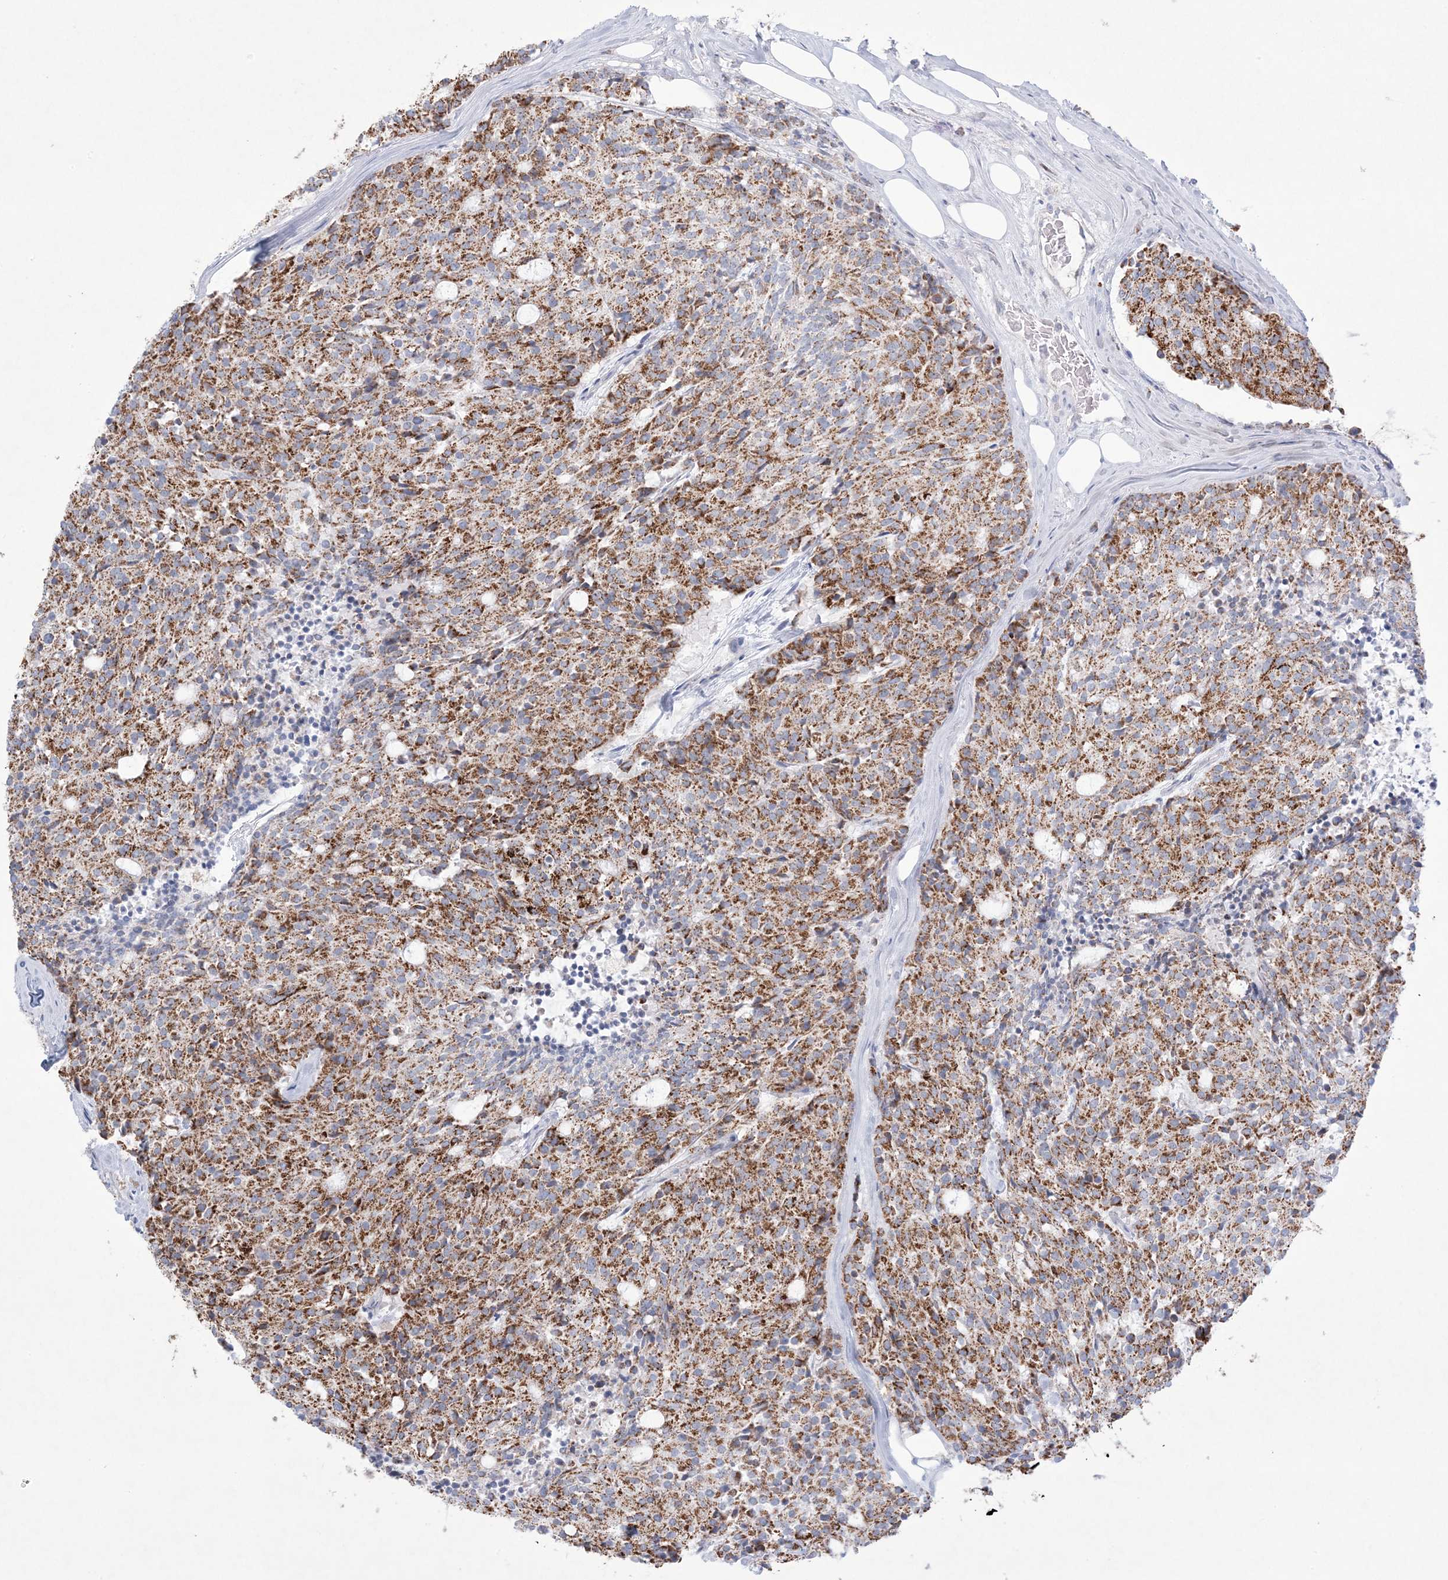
{"staining": {"intensity": "strong", "quantity": ">75%", "location": "cytoplasmic/membranous"}, "tissue": "carcinoid", "cell_type": "Tumor cells", "image_type": "cancer", "snomed": [{"axis": "morphology", "description": "Carcinoid, malignant, NOS"}, {"axis": "topography", "description": "Pancreas"}], "caption": "Malignant carcinoid stained with a brown dye reveals strong cytoplasmic/membranous positive expression in approximately >75% of tumor cells.", "gene": "KCTD6", "patient": {"sex": "female", "age": 54}}